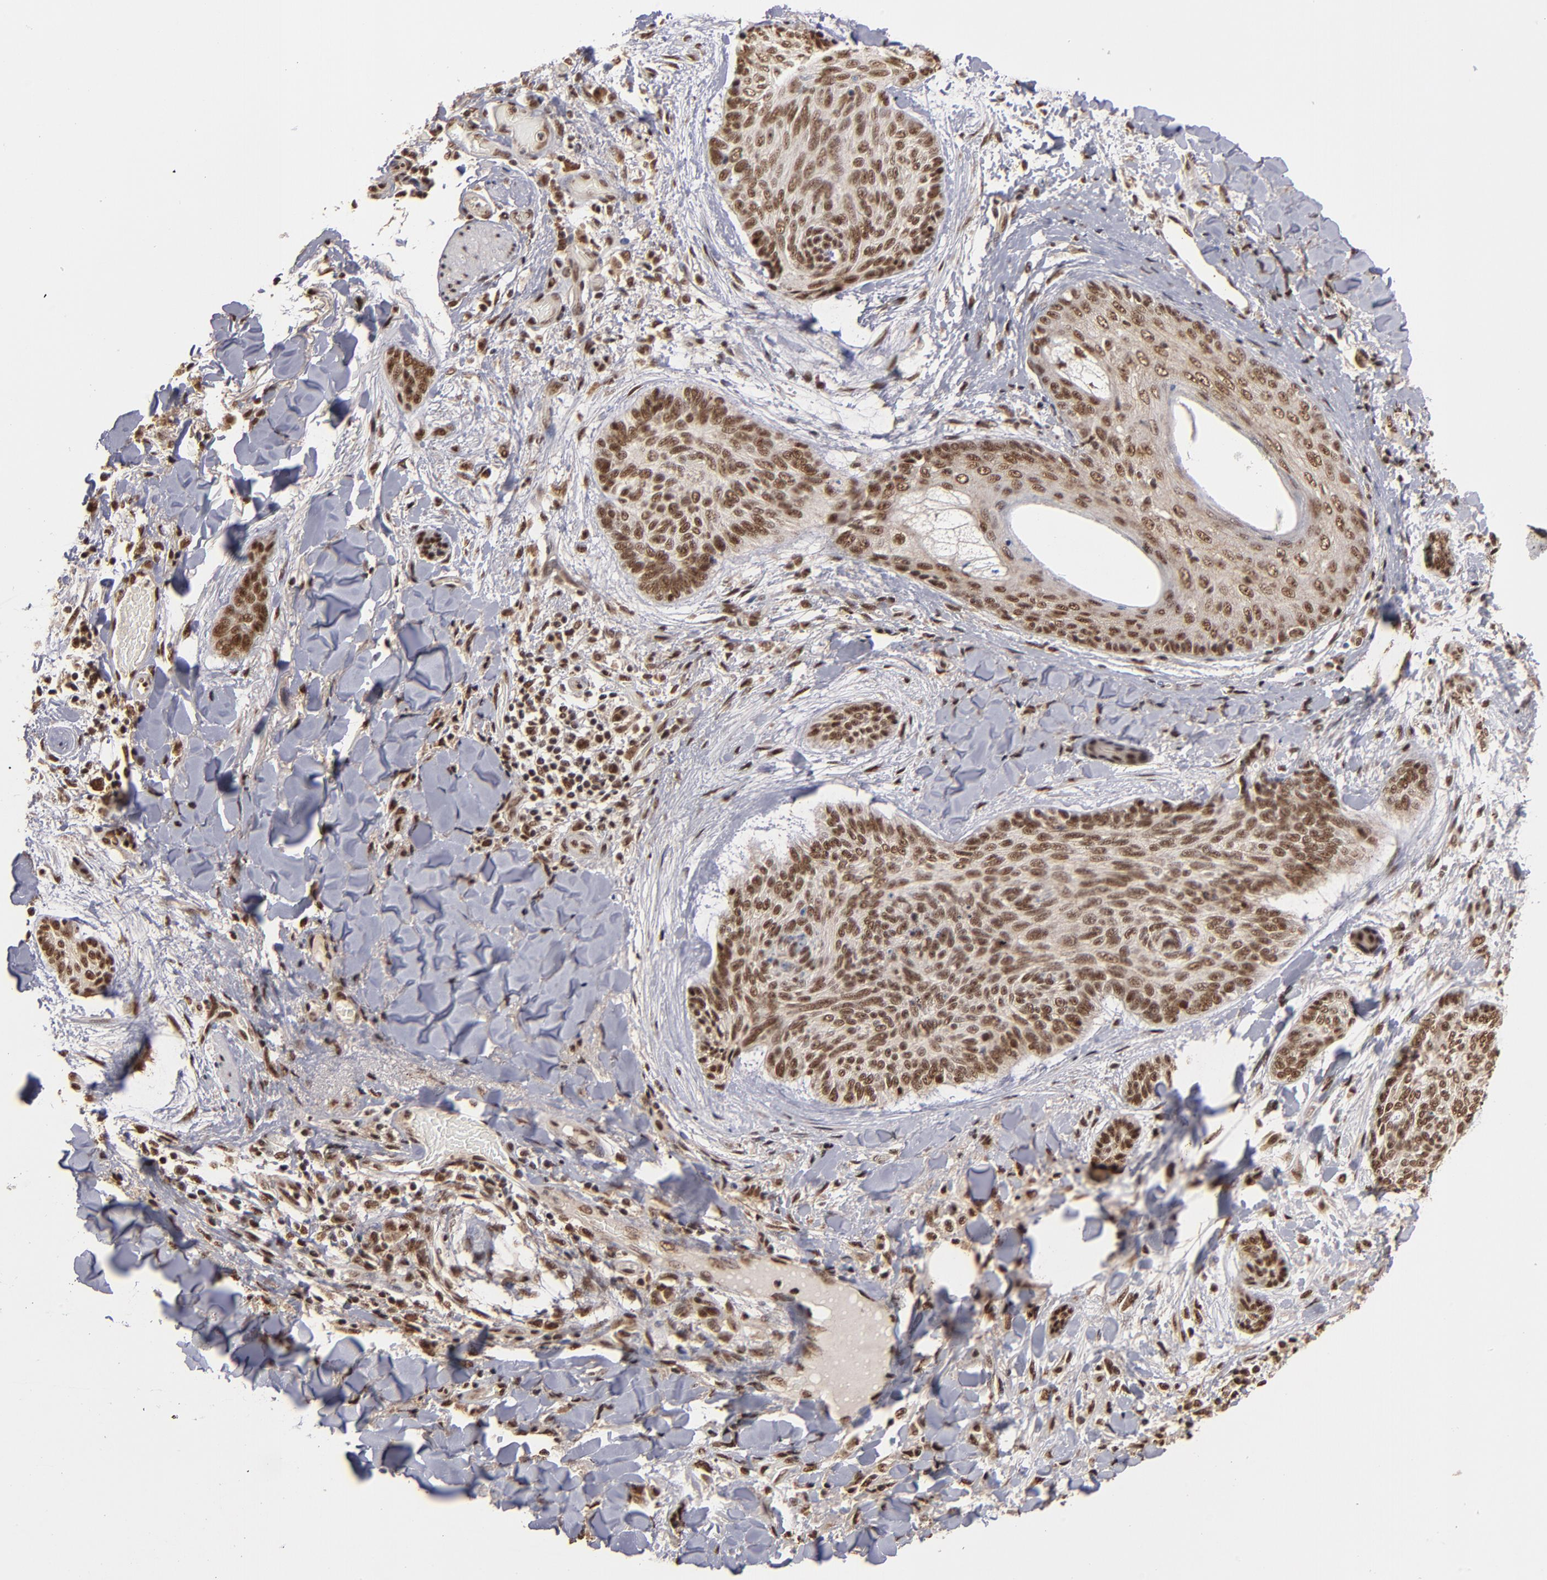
{"staining": {"intensity": "moderate", "quantity": ">75%", "location": "nuclear"}, "tissue": "skin cancer", "cell_type": "Tumor cells", "image_type": "cancer", "snomed": [{"axis": "morphology", "description": "Normal tissue, NOS"}, {"axis": "morphology", "description": "Basal cell carcinoma"}, {"axis": "topography", "description": "Skin"}], "caption": "Immunohistochemistry (IHC) (DAB (3,3'-diaminobenzidine)) staining of skin cancer reveals moderate nuclear protein positivity in approximately >75% of tumor cells. Nuclei are stained in blue.", "gene": "SNW1", "patient": {"sex": "female", "age": 71}}